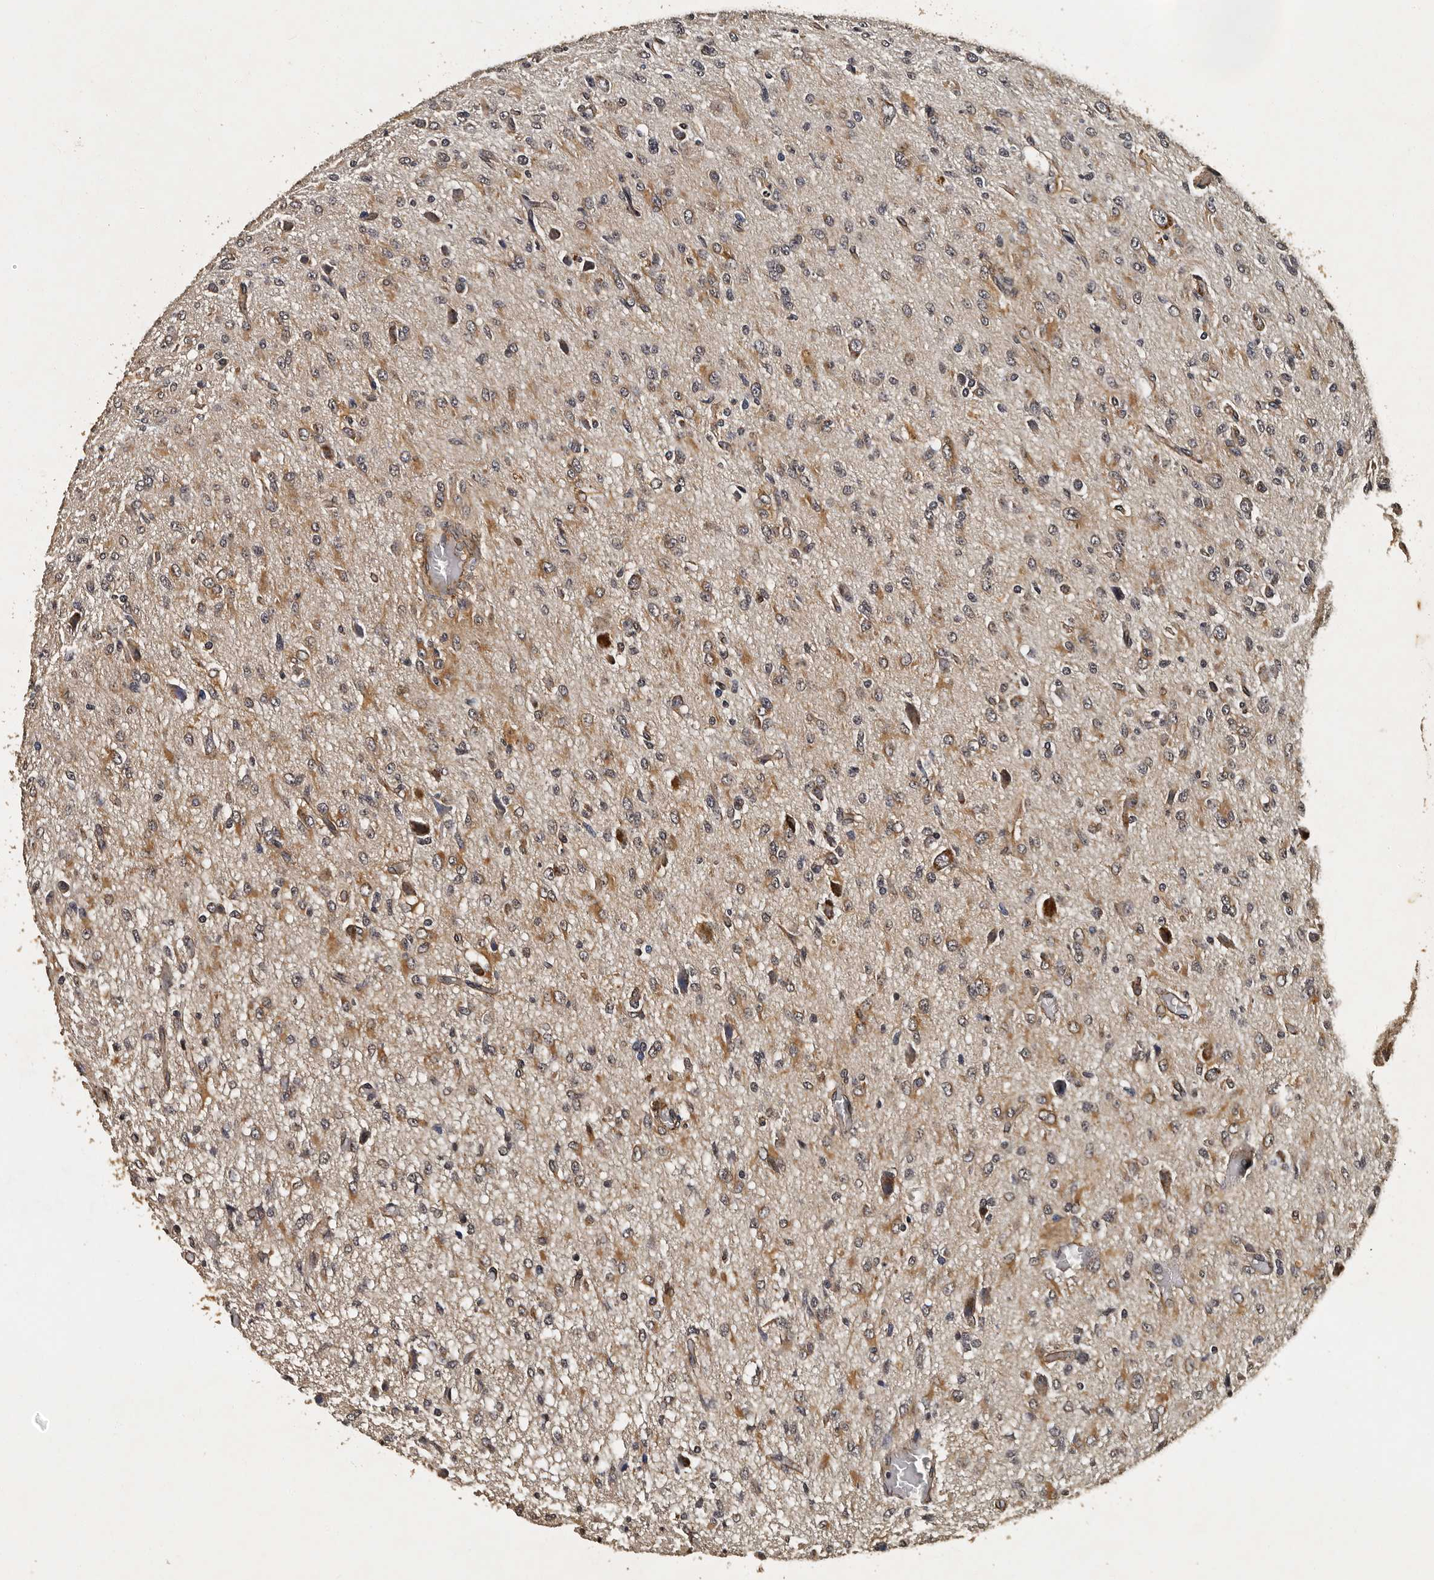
{"staining": {"intensity": "moderate", "quantity": "25%-75%", "location": "cytoplasmic/membranous"}, "tissue": "glioma", "cell_type": "Tumor cells", "image_type": "cancer", "snomed": [{"axis": "morphology", "description": "Glioma, malignant, High grade"}, {"axis": "topography", "description": "Brain"}], "caption": "Protein expression analysis of glioma demonstrates moderate cytoplasmic/membranous positivity in approximately 25%-75% of tumor cells. Using DAB (brown) and hematoxylin (blue) stains, captured at high magnification using brightfield microscopy.", "gene": "CPNE3", "patient": {"sex": "female", "age": 59}}